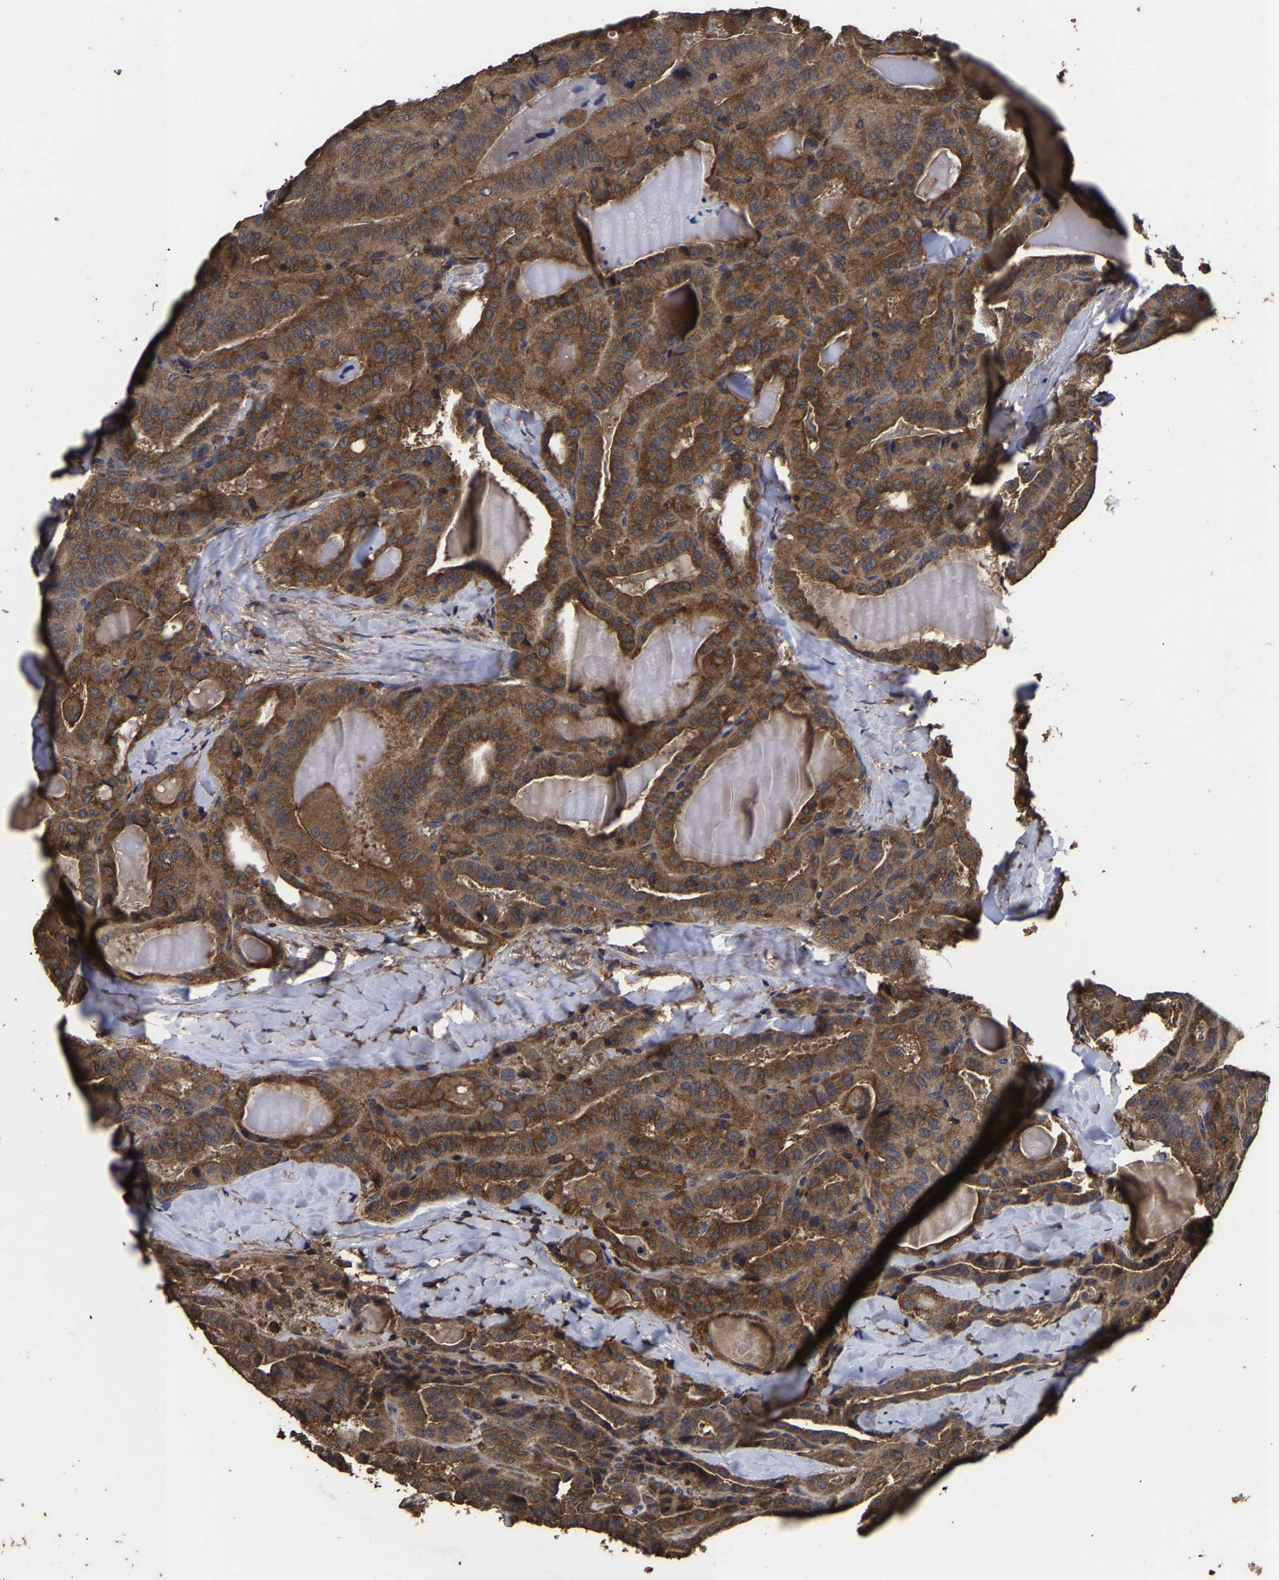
{"staining": {"intensity": "moderate", "quantity": ">75%", "location": "cytoplasmic/membranous"}, "tissue": "thyroid cancer", "cell_type": "Tumor cells", "image_type": "cancer", "snomed": [{"axis": "morphology", "description": "Papillary adenocarcinoma, NOS"}, {"axis": "topography", "description": "Thyroid gland"}], "caption": "IHC photomicrograph of human thyroid cancer (papillary adenocarcinoma) stained for a protein (brown), which demonstrates medium levels of moderate cytoplasmic/membranous positivity in about >75% of tumor cells.", "gene": "ITCH", "patient": {"sex": "male", "age": 77}}